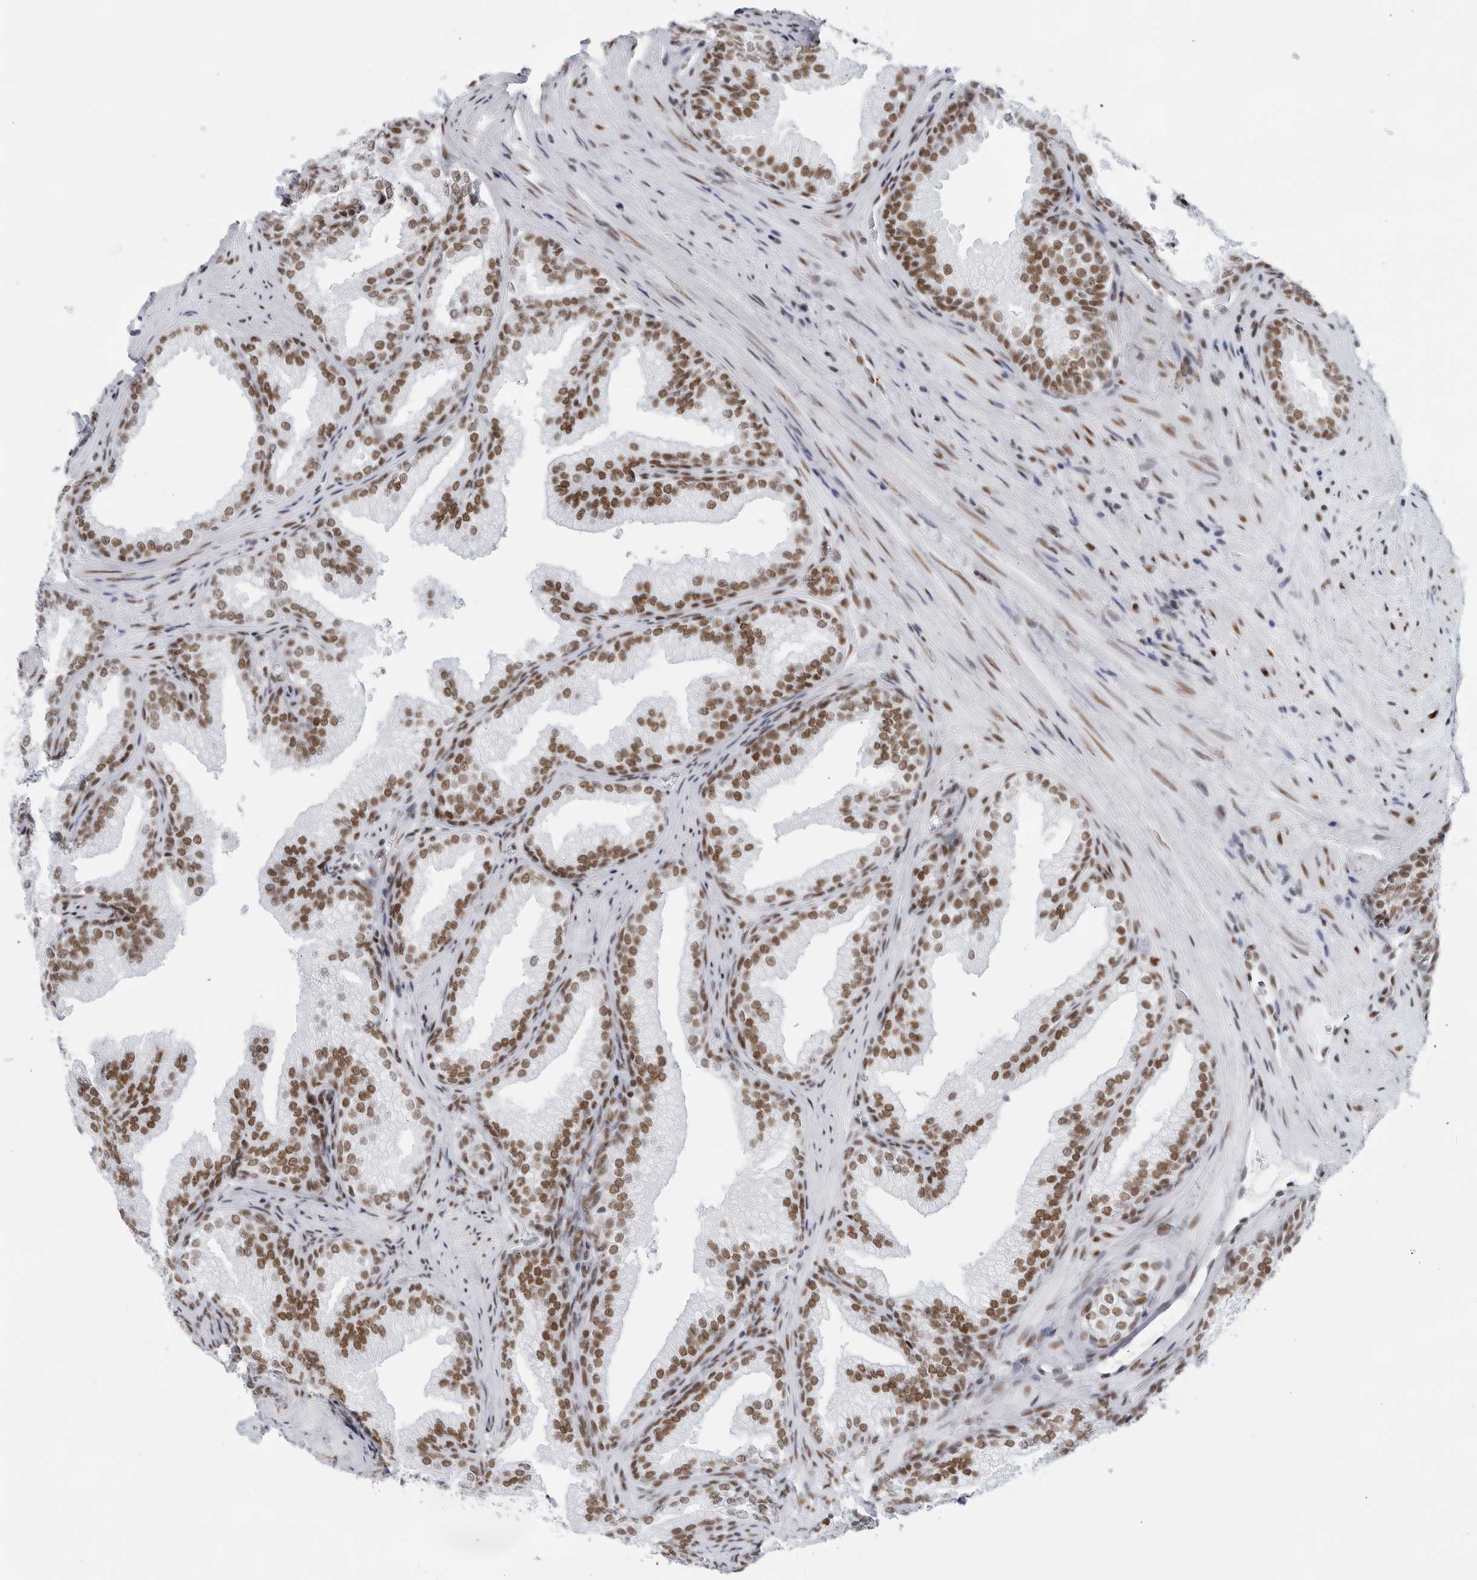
{"staining": {"intensity": "moderate", "quantity": ">75%", "location": "nuclear"}, "tissue": "prostate", "cell_type": "Glandular cells", "image_type": "normal", "snomed": [{"axis": "morphology", "description": "Normal tissue, NOS"}, {"axis": "topography", "description": "Prostate"}], "caption": "A histopathology image of human prostate stained for a protein displays moderate nuclear brown staining in glandular cells.", "gene": "HP1BP3", "patient": {"sex": "male", "age": 76}}